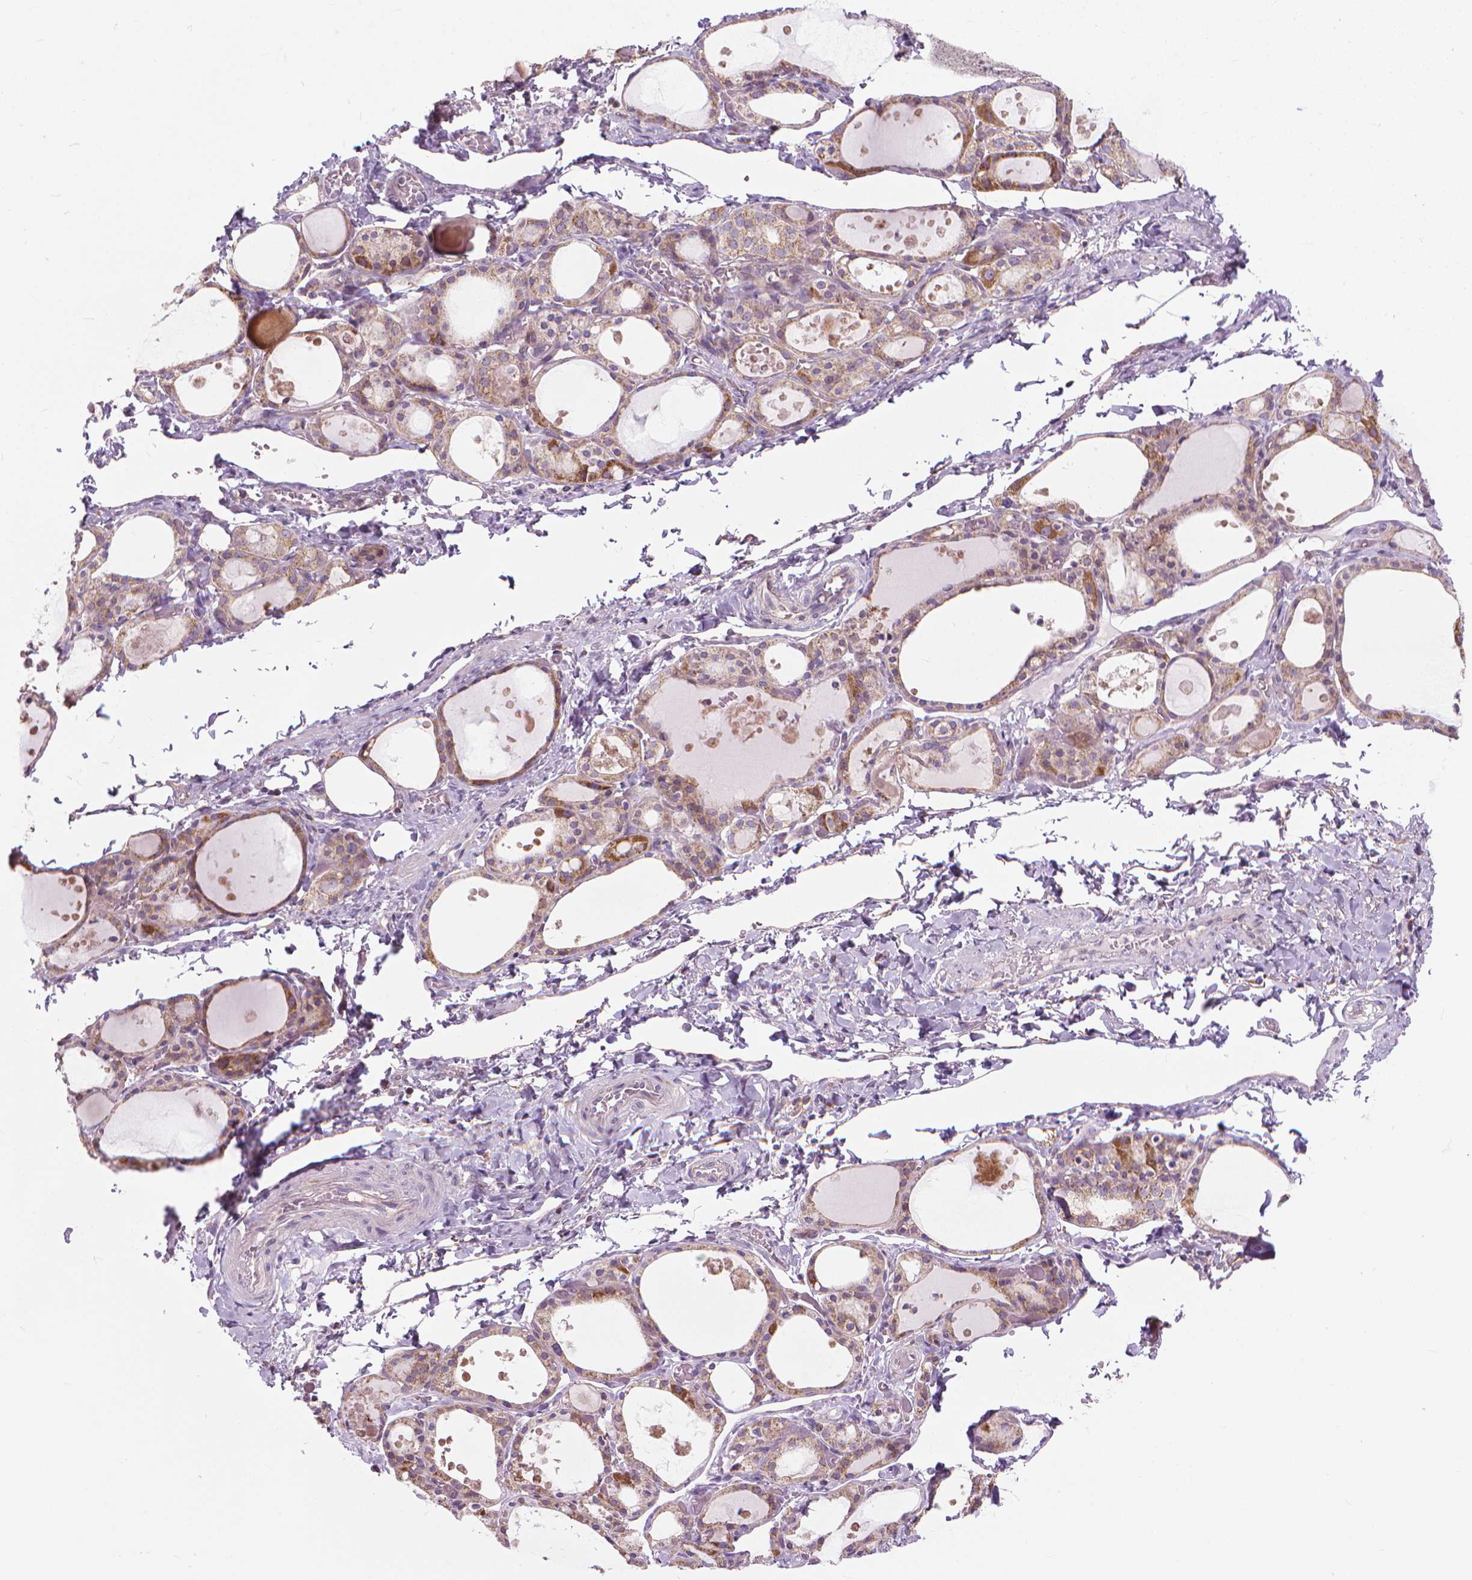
{"staining": {"intensity": "moderate", "quantity": "25%-75%", "location": "cytoplasmic/membranous"}, "tissue": "thyroid gland", "cell_type": "Glandular cells", "image_type": "normal", "snomed": [{"axis": "morphology", "description": "Normal tissue, NOS"}, {"axis": "topography", "description": "Thyroid gland"}], "caption": "Immunohistochemistry (IHC) micrograph of benign thyroid gland: human thyroid gland stained using IHC demonstrates medium levels of moderate protein expression localized specifically in the cytoplasmic/membranous of glandular cells, appearing as a cytoplasmic/membranous brown color.", "gene": "NUDT1", "patient": {"sex": "male", "age": 68}}